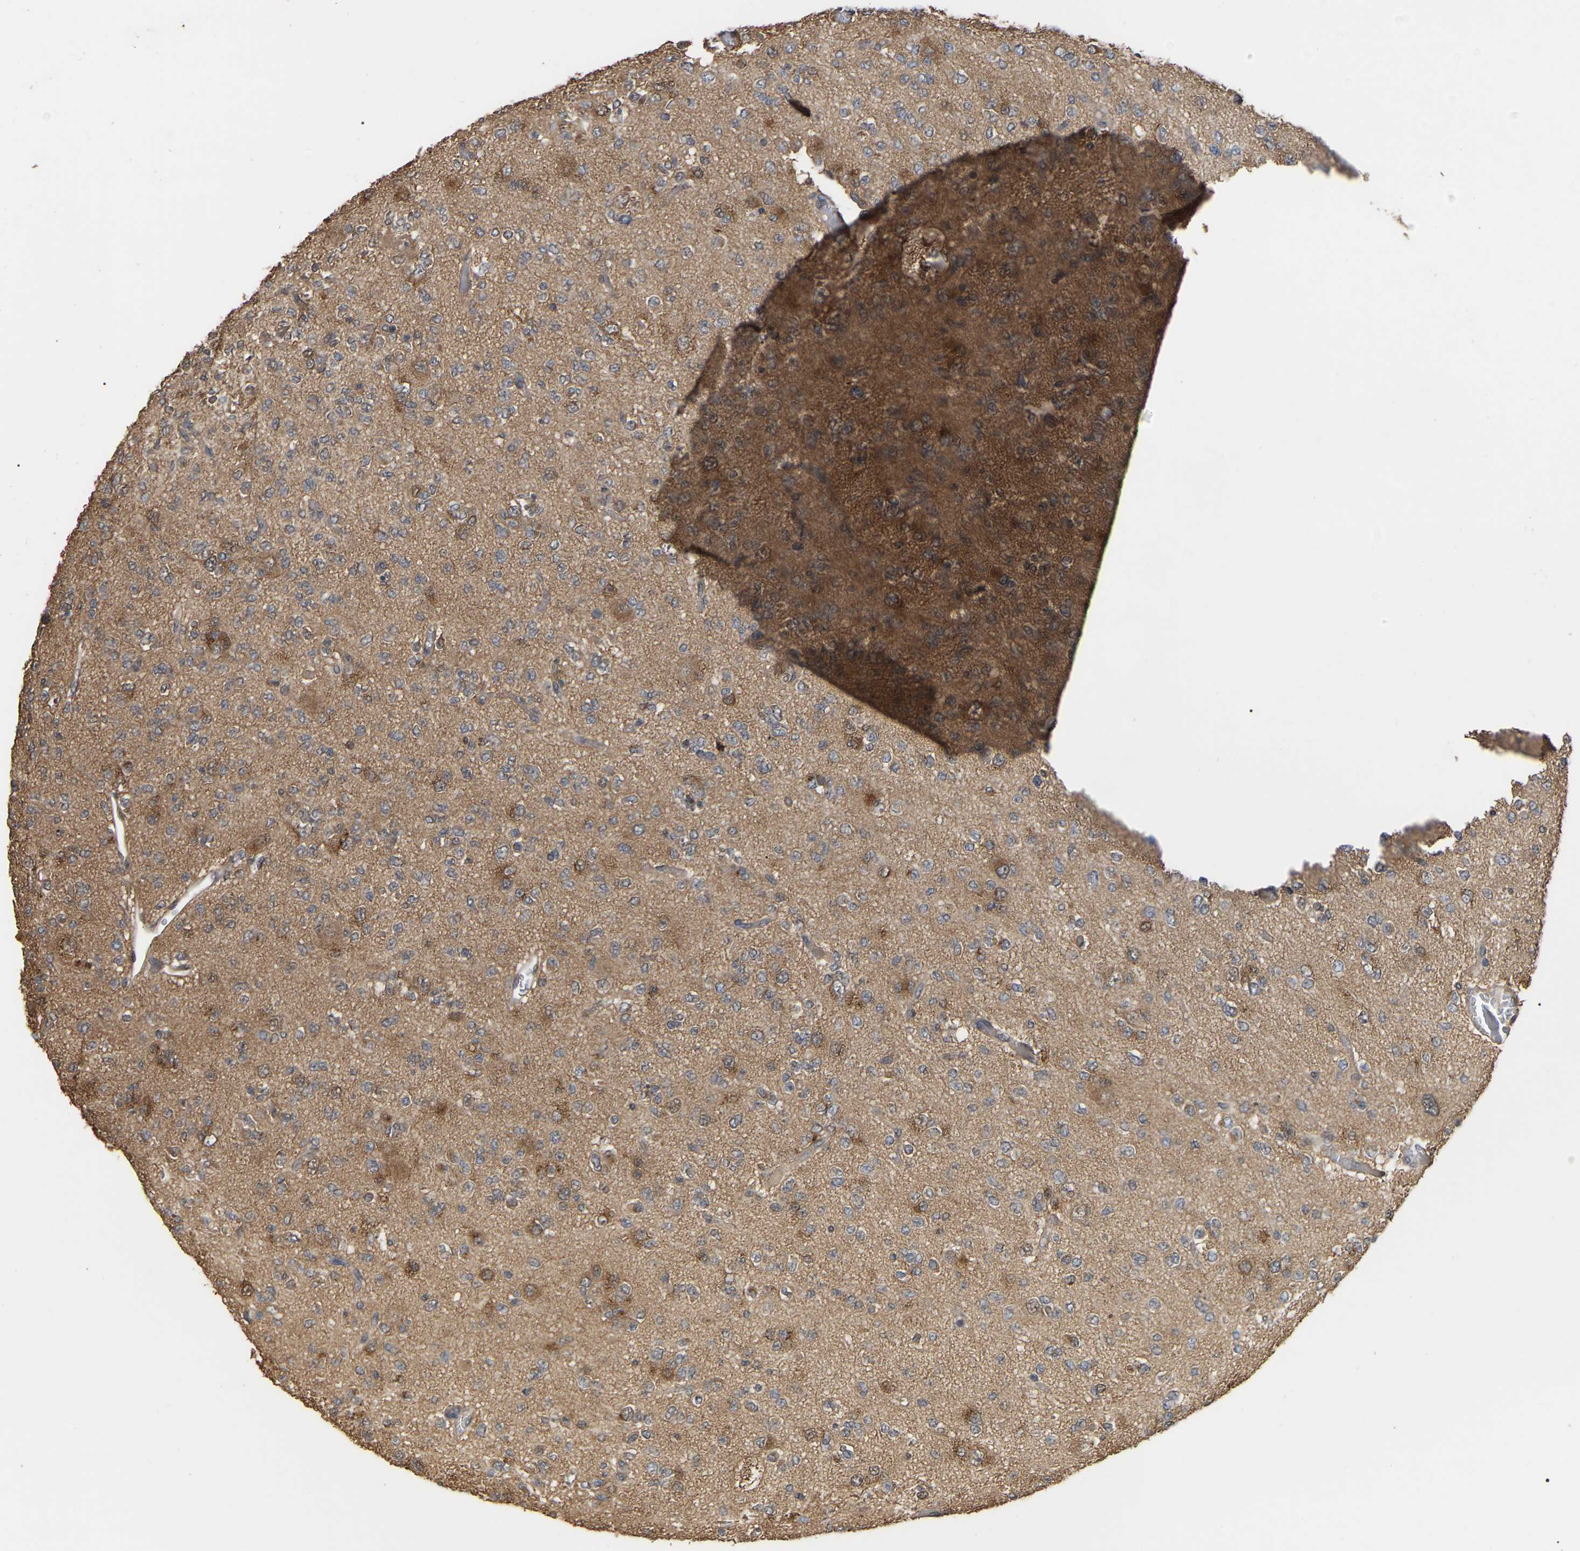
{"staining": {"intensity": "moderate", "quantity": "25%-75%", "location": "cytoplasmic/membranous"}, "tissue": "glioma", "cell_type": "Tumor cells", "image_type": "cancer", "snomed": [{"axis": "morphology", "description": "Glioma, malignant, Low grade"}, {"axis": "topography", "description": "Brain"}], "caption": "Brown immunohistochemical staining in malignant glioma (low-grade) reveals moderate cytoplasmic/membranous expression in about 25%-75% of tumor cells.", "gene": "FAM219A", "patient": {"sex": "male", "age": 38}}